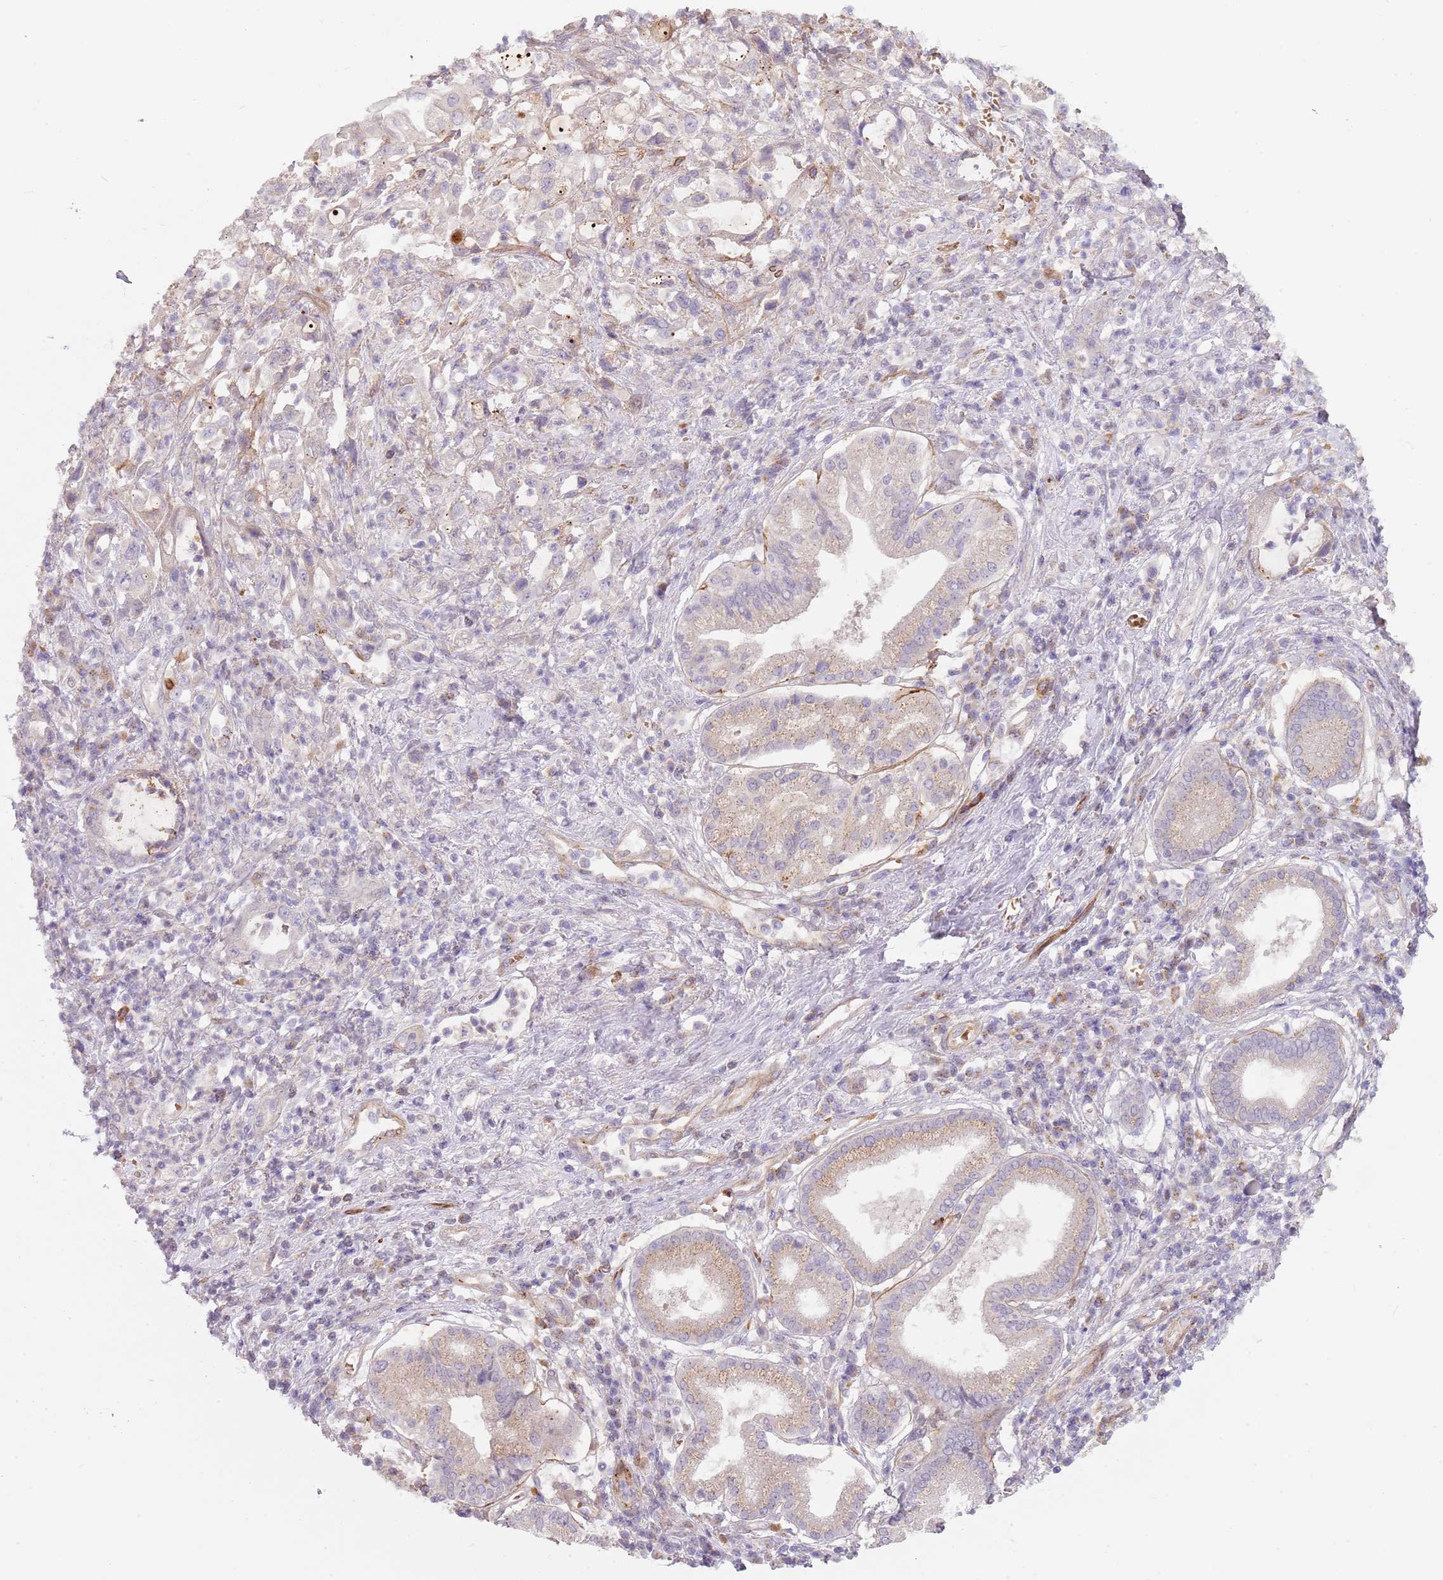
{"staining": {"intensity": "weak", "quantity": "25%-75%", "location": "cytoplasmic/membranous"}, "tissue": "pancreatic cancer", "cell_type": "Tumor cells", "image_type": "cancer", "snomed": [{"axis": "morphology", "description": "Adenocarcinoma, NOS"}, {"axis": "topography", "description": "Pancreas"}], "caption": "Tumor cells display low levels of weak cytoplasmic/membranous positivity in about 25%-75% of cells in human adenocarcinoma (pancreatic). Ihc stains the protein of interest in brown and the nuclei are stained blue.", "gene": "TINAGL1", "patient": {"sex": "female", "age": 61}}